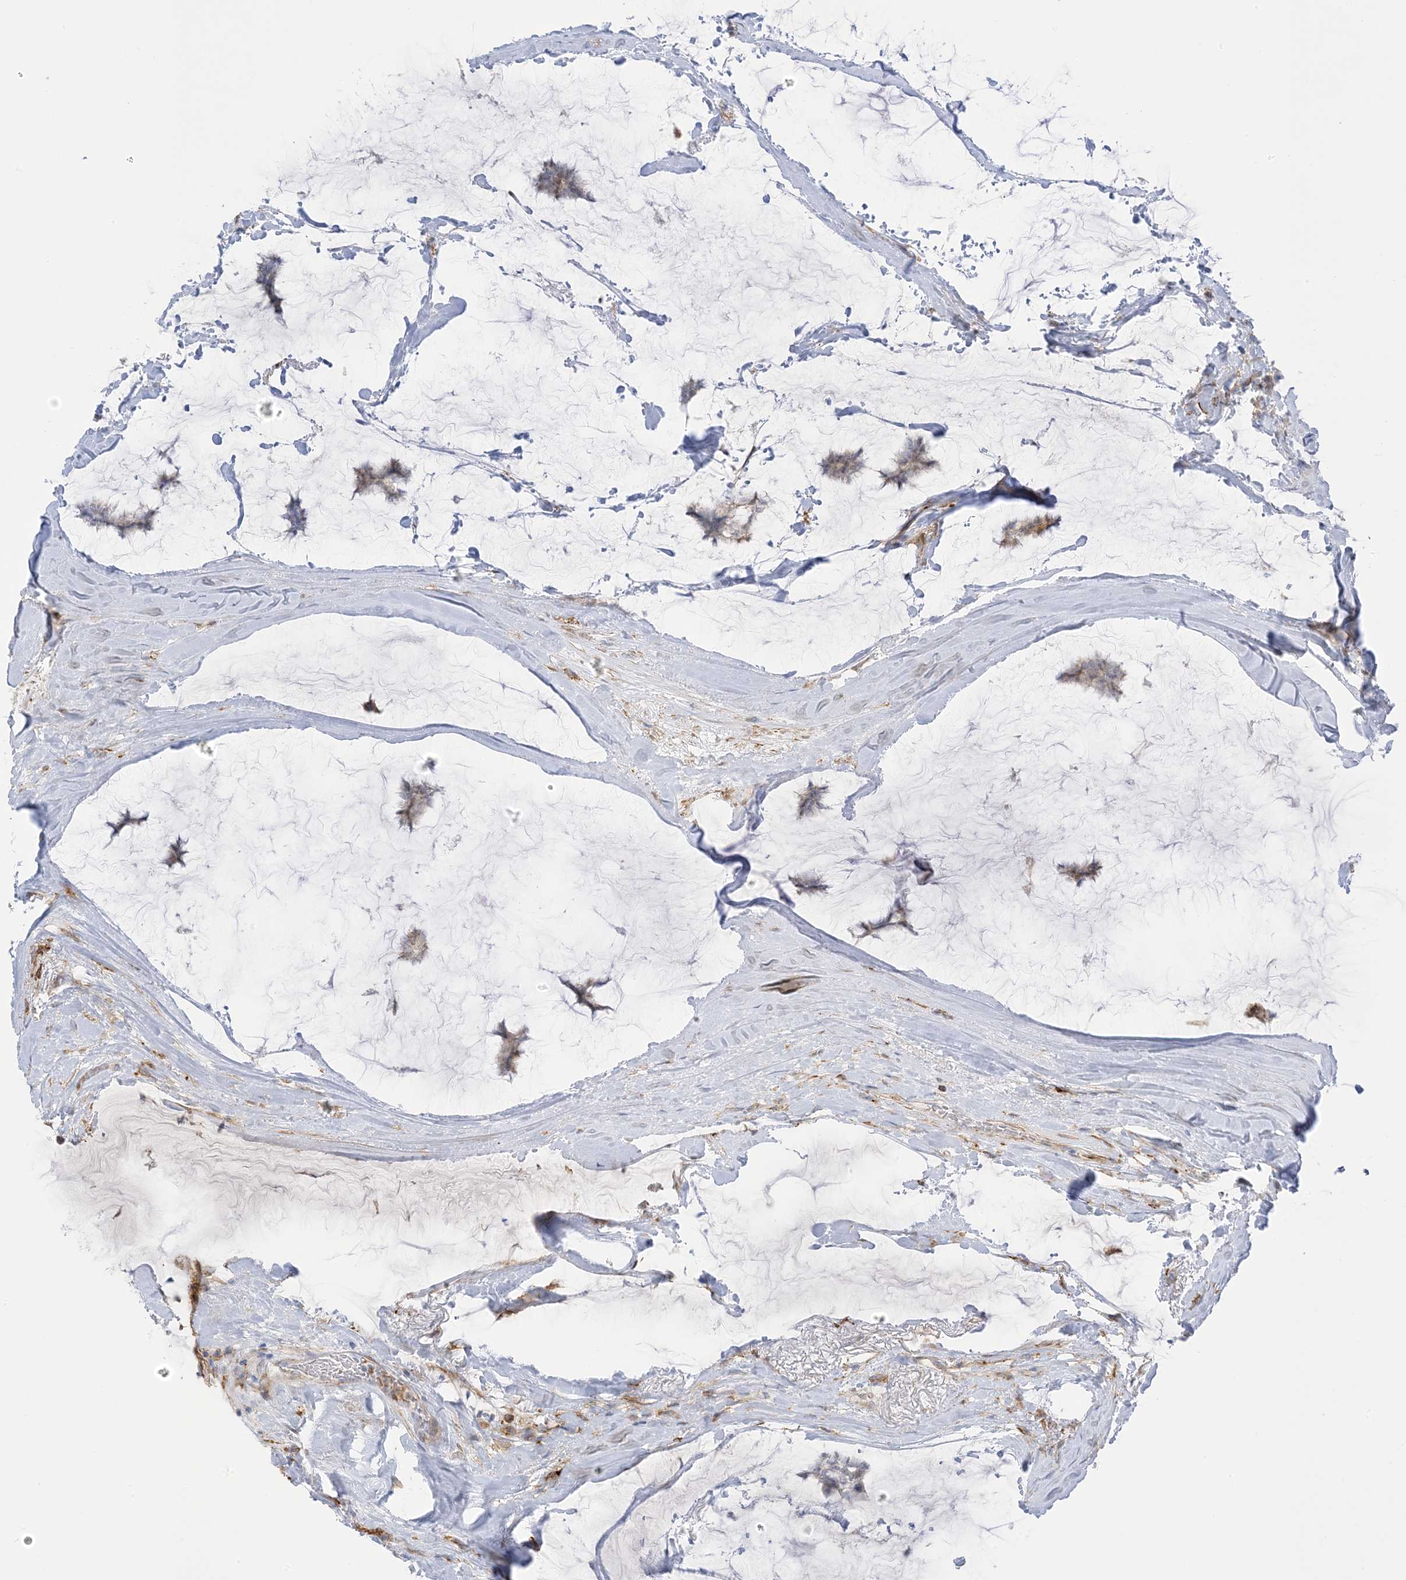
{"staining": {"intensity": "weak", "quantity": "<25%", "location": "cytoplasmic/membranous"}, "tissue": "breast cancer", "cell_type": "Tumor cells", "image_type": "cancer", "snomed": [{"axis": "morphology", "description": "Duct carcinoma"}, {"axis": "topography", "description": "Breast"}], "caption": "Tumor cells are negative for brown protein staining in infiltrating ductal carcinoma (breast). (Stains: DAB (3,3'-diaminobenzidine) immunohistochemistry with hematoxylin counter stain, Microscopy: brightfield microscopy at high magnification).", "gene": "ICMT", "patient": {"sex": "female", "age": 93}}